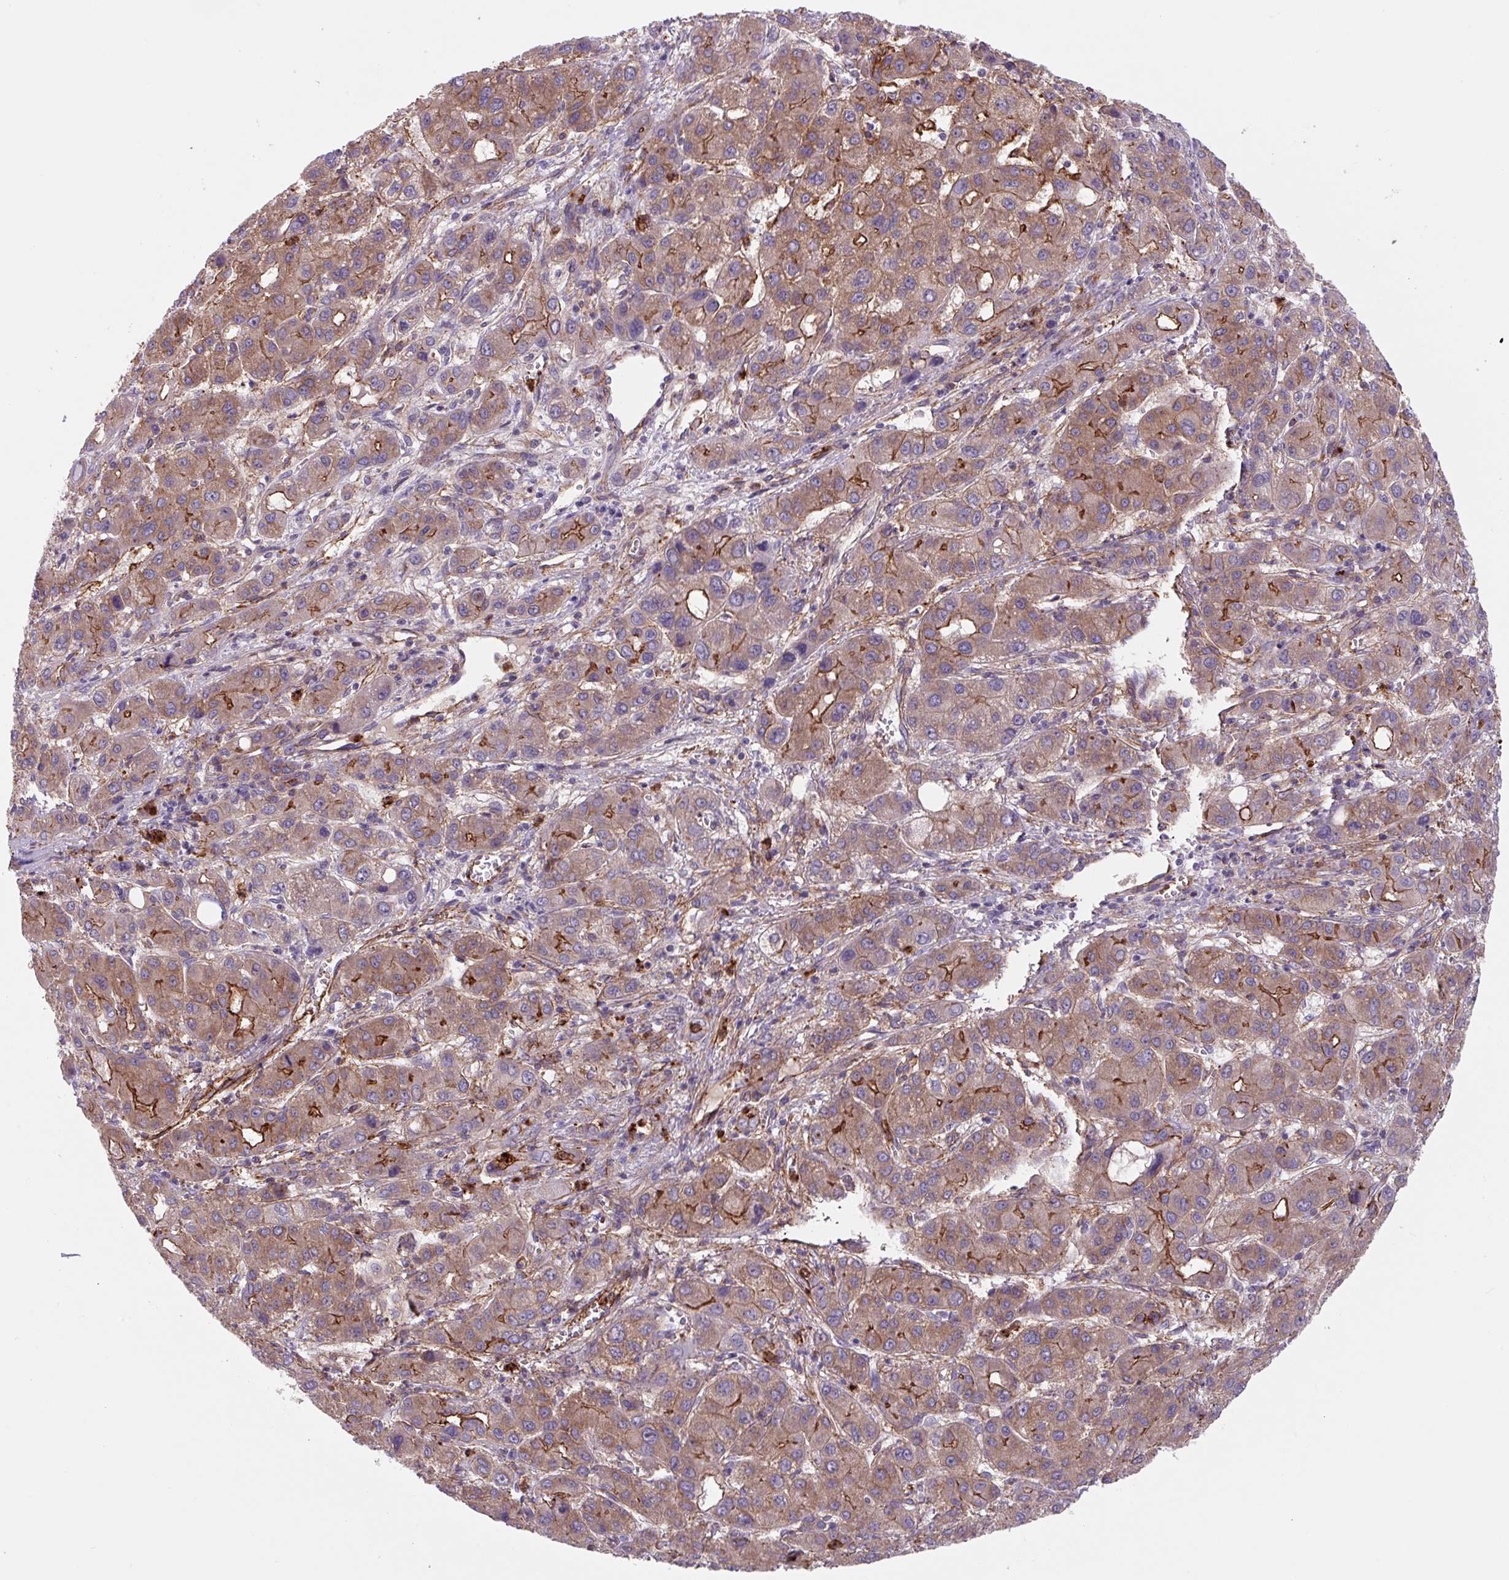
{"staining": {"intensity": "moderate", "quantity": ">75%", "location": "cytoplasmic/membranous"}, "tissue": "liver cancer", "cell_type": "Tumor cells", "image_type": "cancer", "snomed": [{"axis": "morphology", "description": "Carcinoma, Hepatocellular, NOS"}, {"axis": "topography", "description": "Liver"}], "caption": "A brown stain shows moderate cytoplasmic/membranous positivity of a protein in human liver cancer (hepatocellular carcinoma) tumor cells. Immunohistochemistry stains the protein in brown and the nuclei are stained blue.", "gene": "DHFR2", "patient": {"sex": "male", "age": 55}}